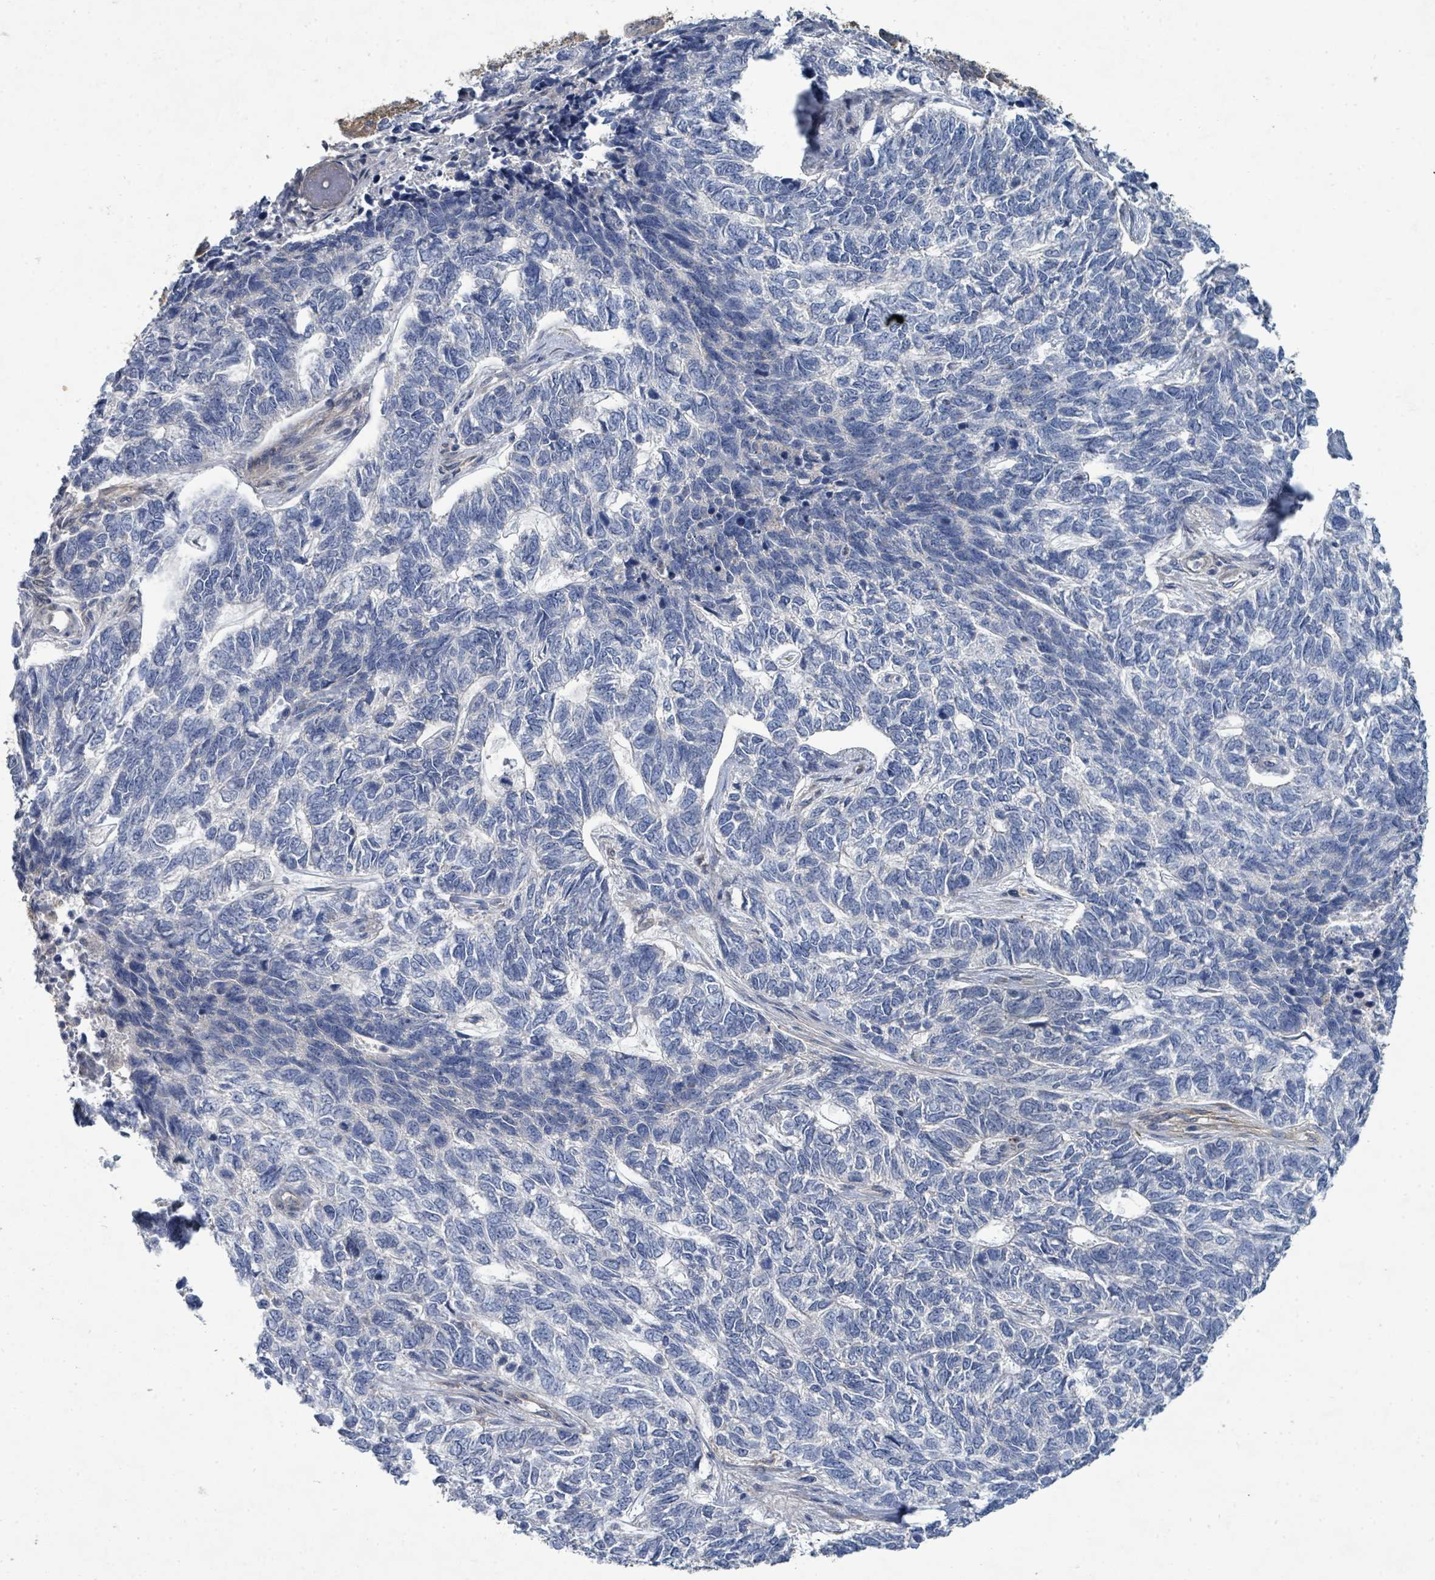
{"staining": {"intensity": "negative", "quantity": "none", "location": "none"}, "tissue": "skin cancer", "cell_type": "Tumor cells", "image_type": "cancer", "snomed": [{"axis": "morphology", "description": "Basal cell carcinoma"}, {"axis": "topography", "description": "Skin"}], "caption": "Skin cancer stained for a protein using IHC shows no positivity tumor cells.", "gene": "IFIT1", "patient": {"sex": "female", "age": 65}}